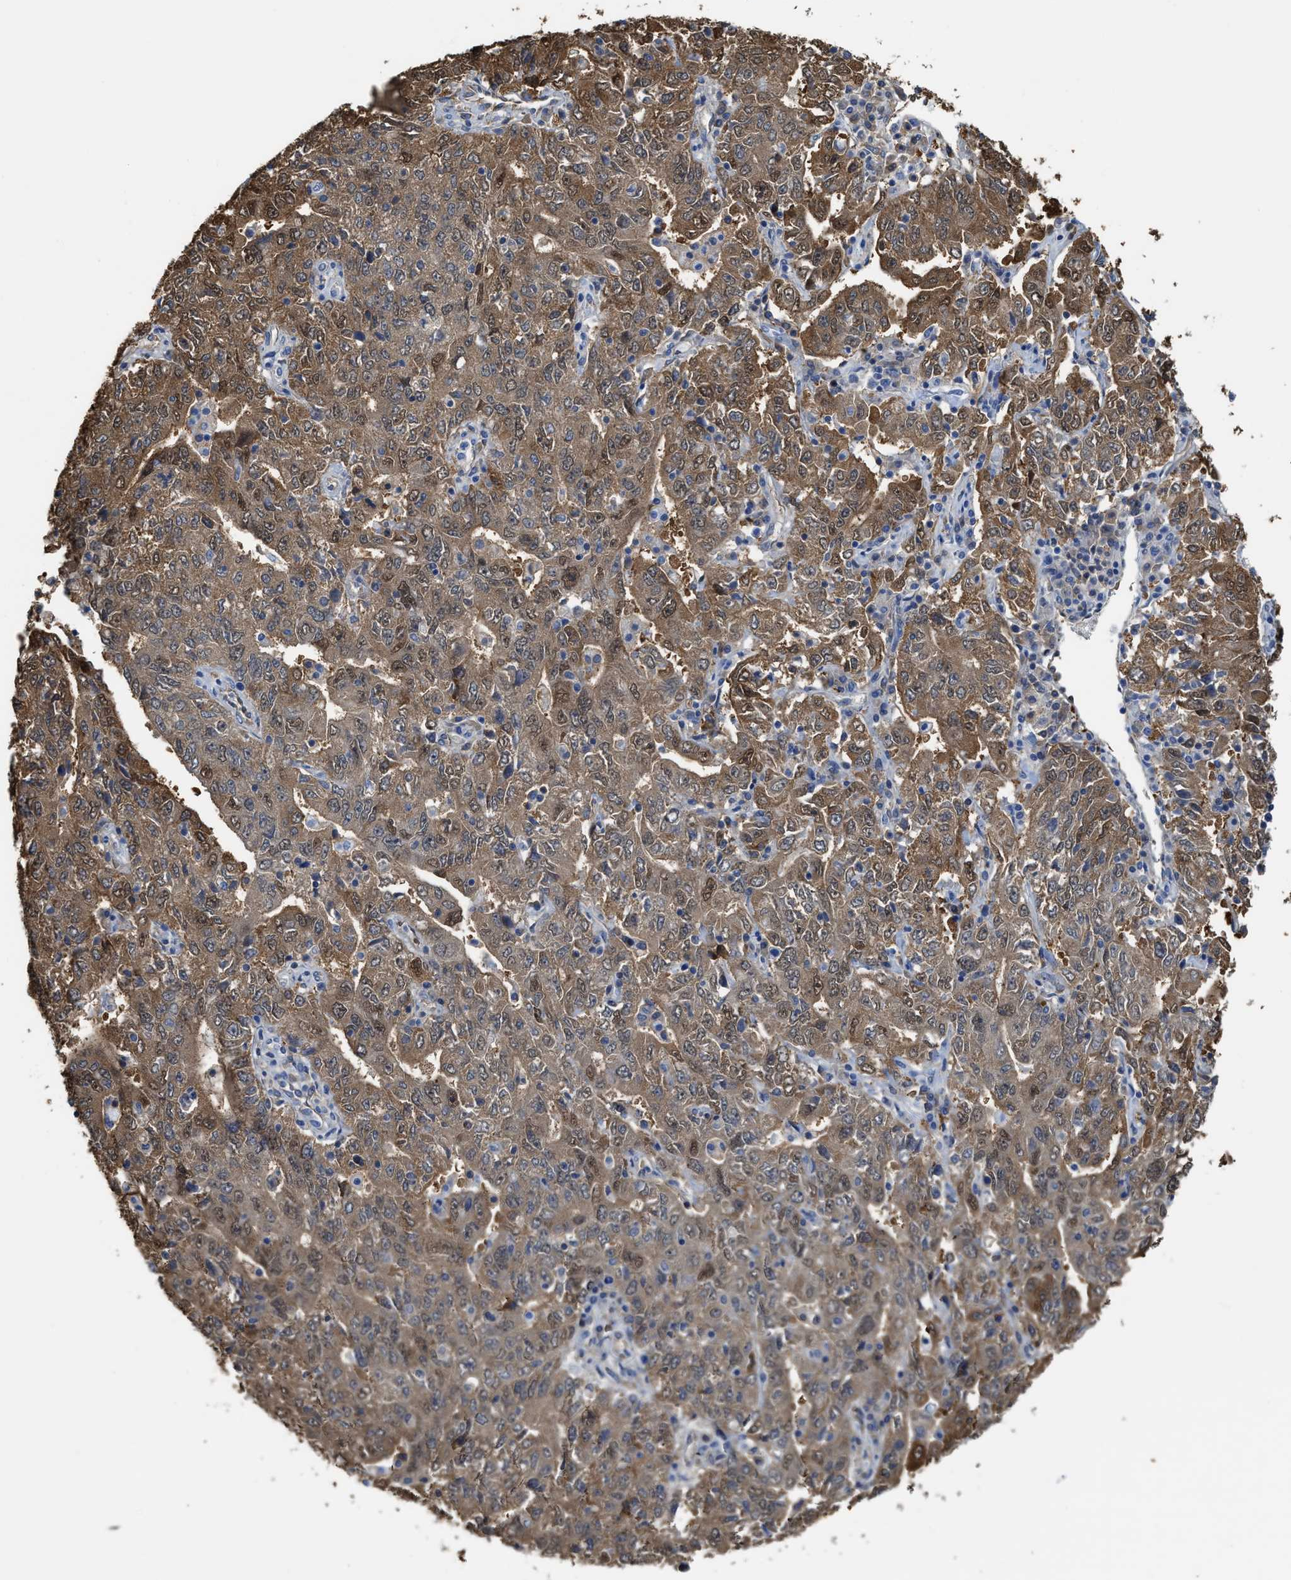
{"staining": {"intensity": "moderate", "quantity": ">75%", "location": "cytoplasmic/membranous"}, "tissue": "ovarian cancer", "cell_type": "Tumor cells", "image_type": "cancer", "snomed": [{"axis": "morphology", "description": "Carcinoma, endometroid"}, {"axis": "topography", "description": "Ovary"}], "caption": "Ovarian cancer was stained to show a protein in brown. There is medium levels of moderate cytoplasmic/membranous positivity in approximately >75% of tumor cells. The protein is shown in brown color, while the nuclei are stained blue.", "gene": "ASS1", "patient": {"sex": "female", "age": 62}}